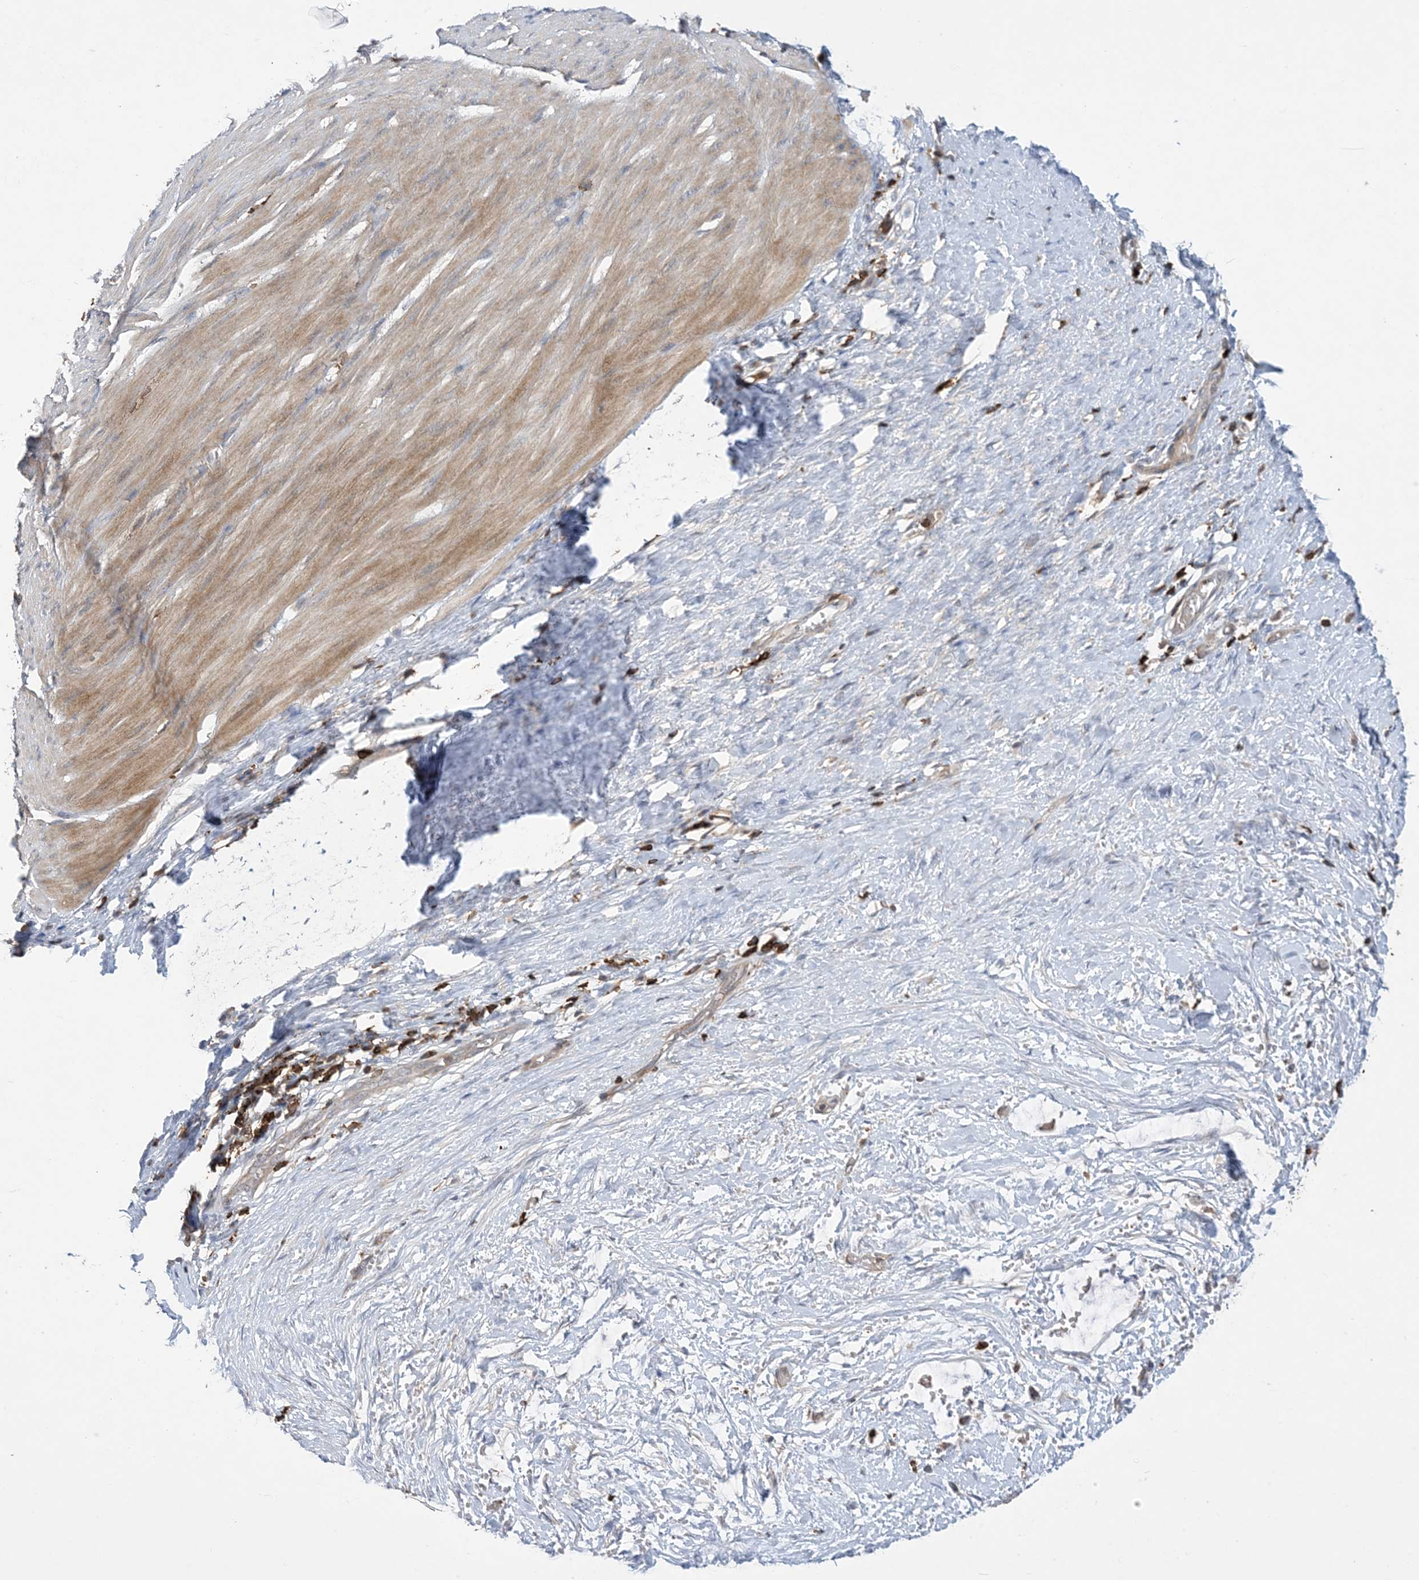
{"staining": {"intensity": "moderate", "quantity": ">75%", "location": "cytoplasmic/membranous"}, "tissue": "smooth muscle", "cell_type": "Smooth muscle cells", "image_type": "normal", "snomed": [{"axis": "morphology", "description": "Normal tissue, NOS"}, {"axis": "morphology", "description": "Adenocarcinoma, NOS"}, {"axis": "topography", "description": "Colon"}, {"axis": "topography", "description": "Peripheral nerve tissue"}], "caption": "Protein expression analysis of normal human smooth muscle reveals moderate cytoplasmic/membranous expression in about >75% of smooth muscle cells.", "gene": "AK9", "patient": {"sex": "male", "age": 14}}